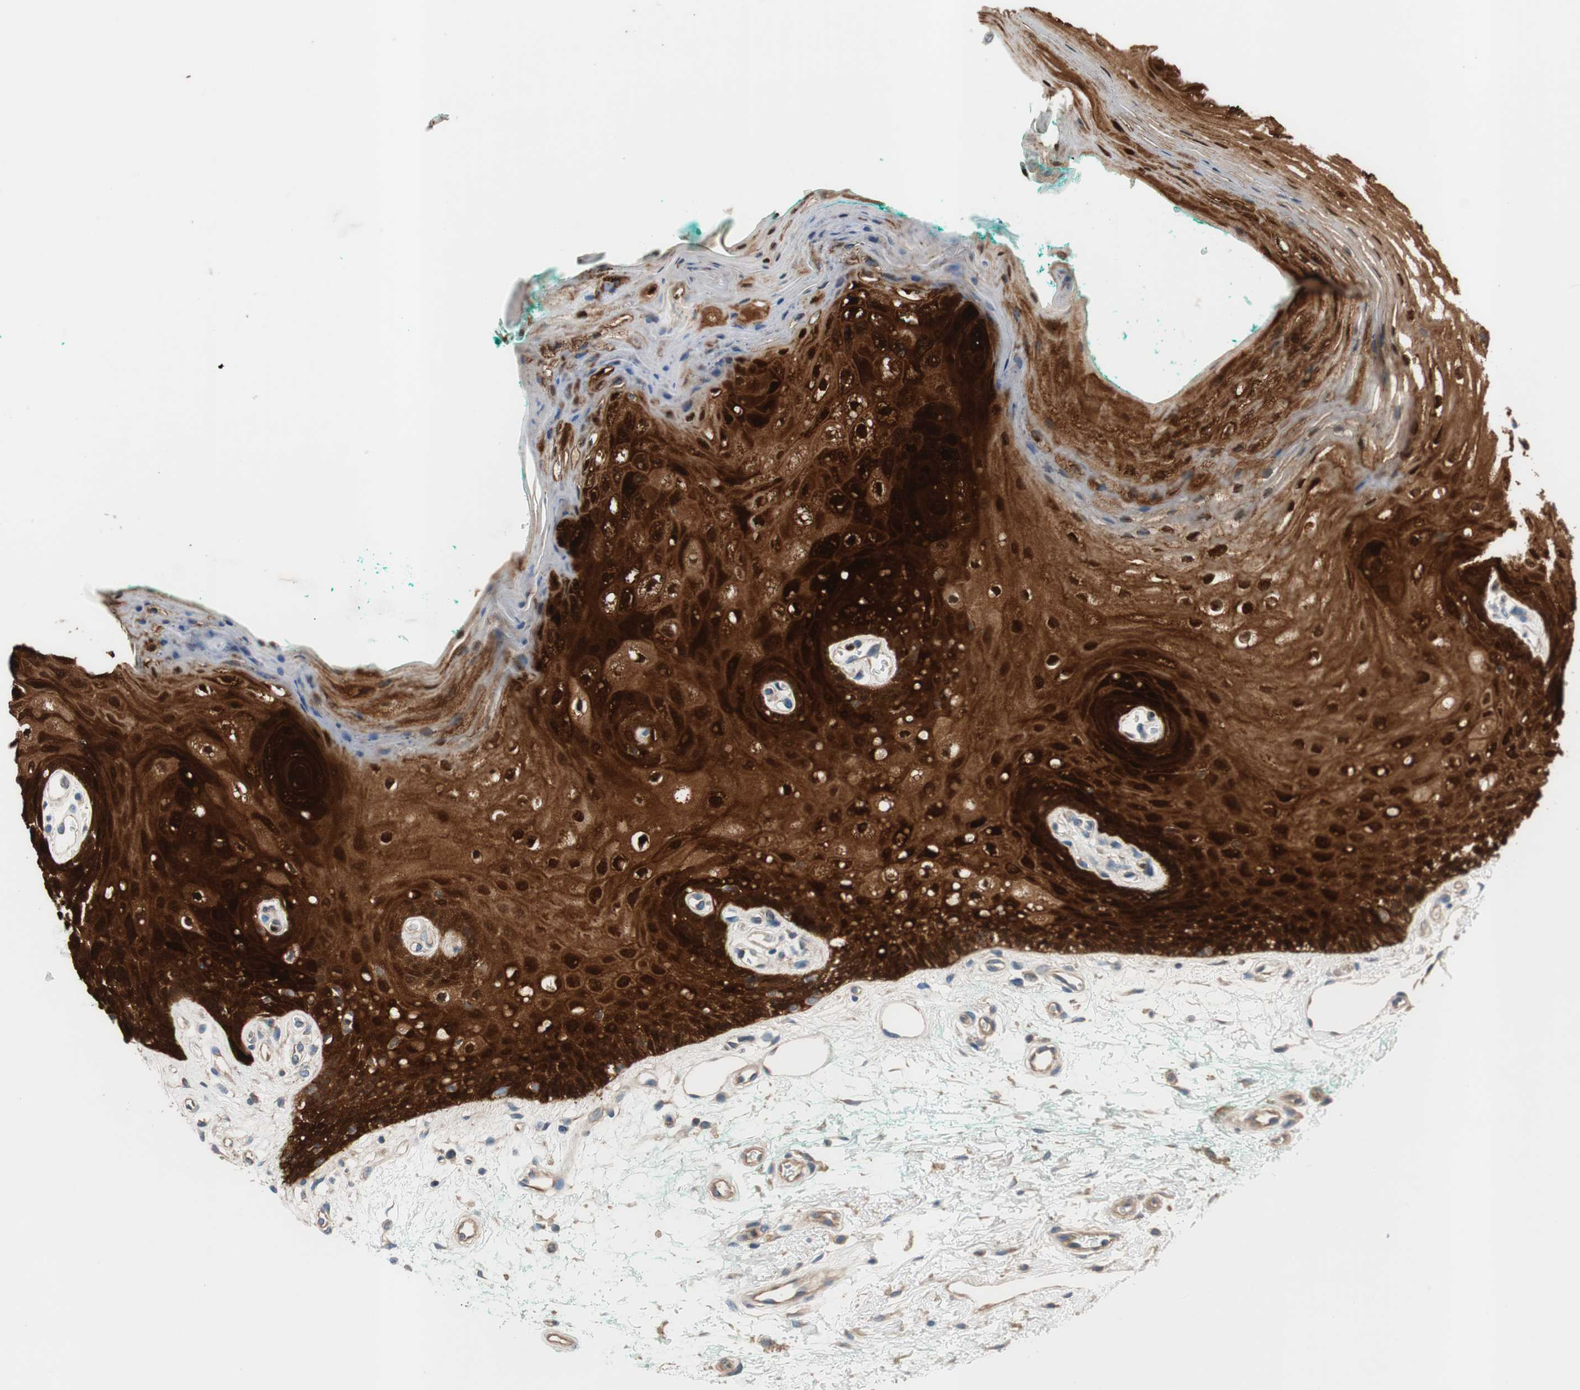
{"staining": {"intensity": "moderate", "quantity": ">75%", "location": "cytoplasmic/membranous"}, "tissue": "oral mucosa", "cell_type": "Squamous epithelial cells", "image_type": "normal", "snomed": [{"axis": "morphology", "description": "Normal tissue, NOS"}, {"axis": "topography", "description": "Skeletal muscle"}, {"axis": "topography", "description": "Oral tissue"}, {"axis": "topography", "description": "Peripheral nerve tissue"}], "caption": "Immunohistochemical staining of unremarkable human oral mucosa reveals >75% levels of moderate cytoplasmic/membranous protein expression in about >75% of squamous epithelial cells.", "gene": "CALML3", "patient": {"sex": "female", "age": 84}}